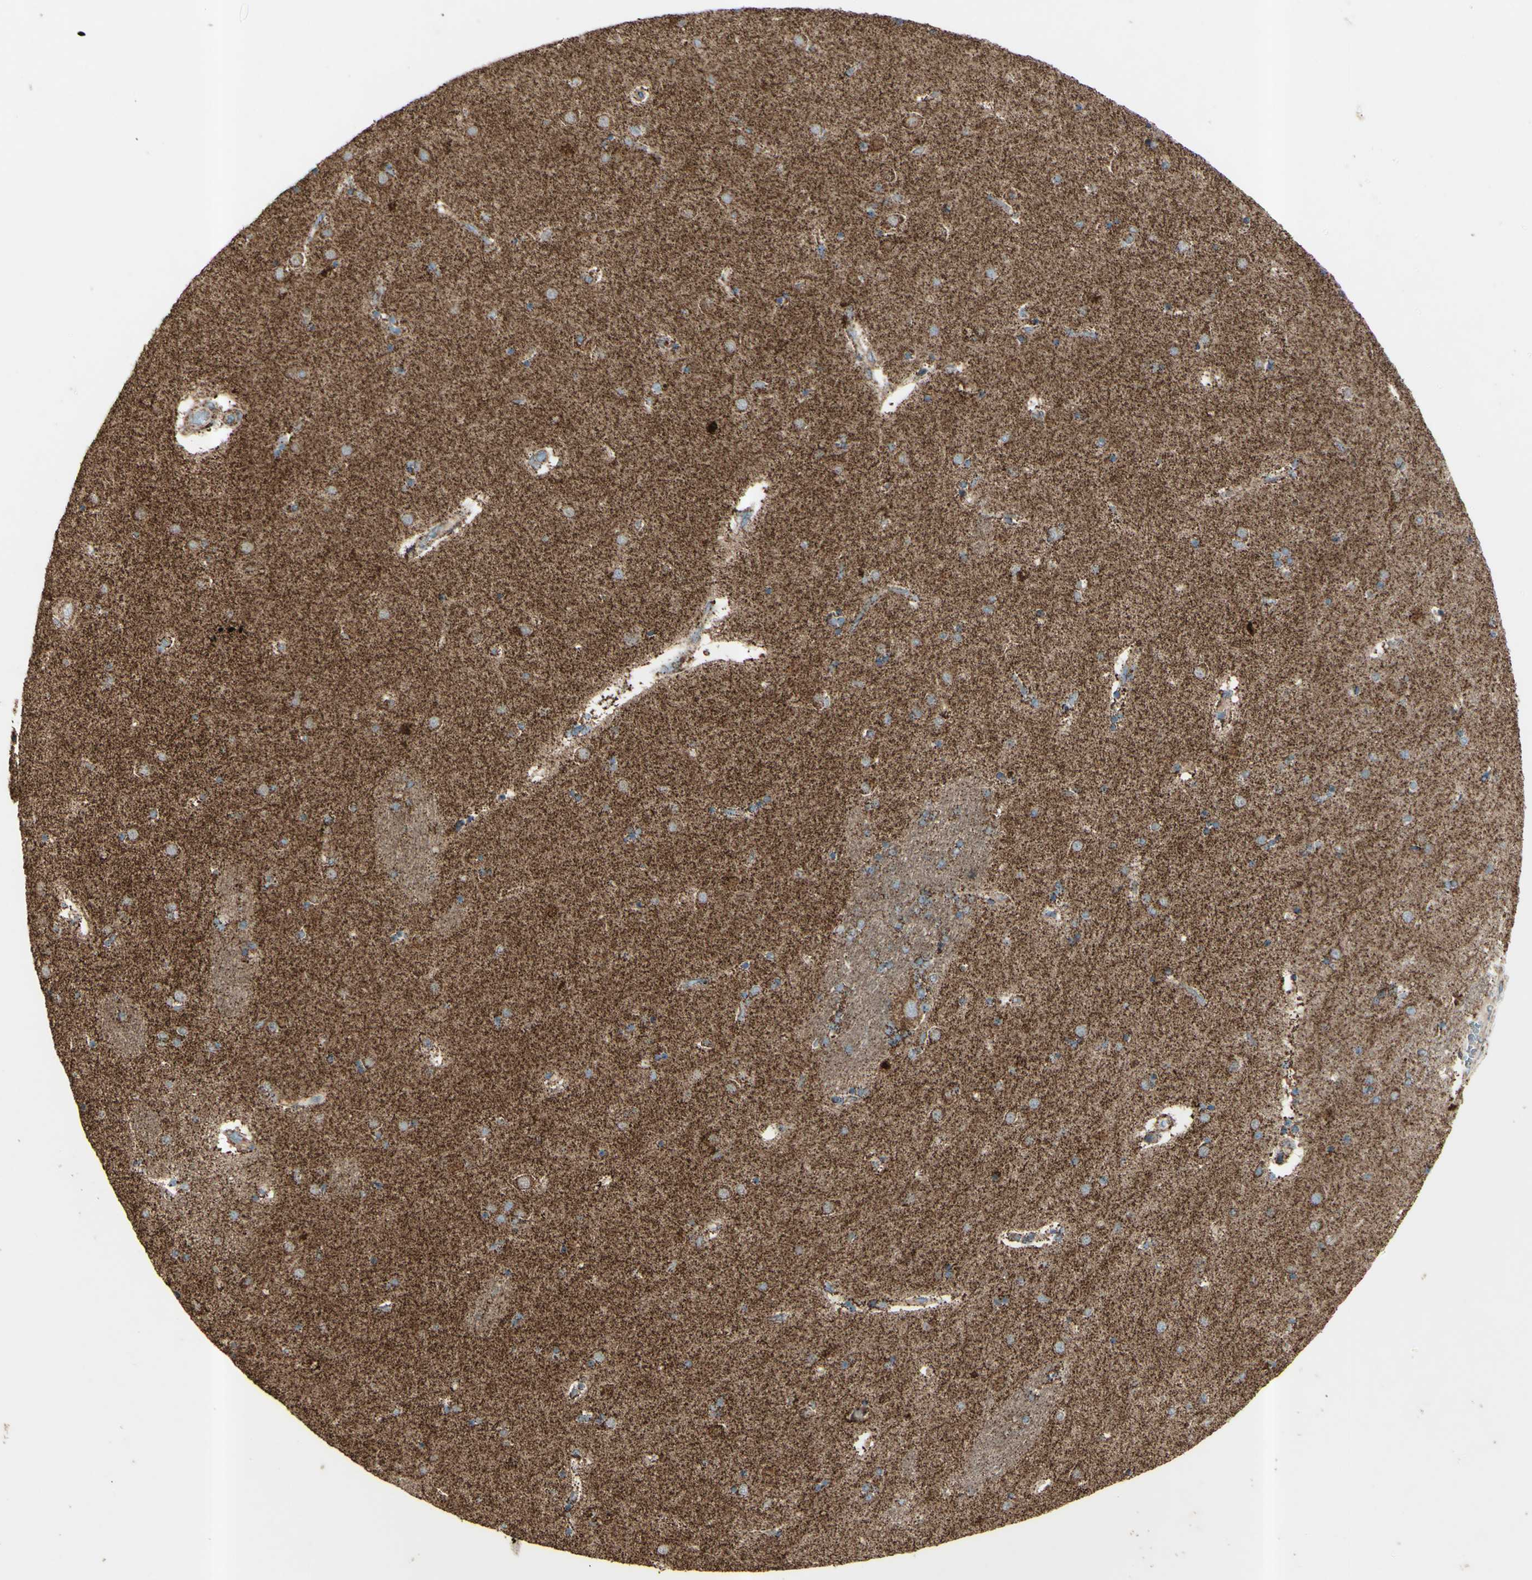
{"staining": {"intensity": "moderate", "quantity": ">75%", "location": "cytoplasmic/membranous"}, "tissue": "caudate", "cell_type": "Glial cells", "image_type": "normal", "snomed": [{"axis": "morphology", "description": "Normal tissue, NOS"}, {"axis": "topography", "description": "Lateral ventricle wall"}], "caption": "This photomicrograph reveals immunohistochemistry staining of normal human caudate, with medium moderate cytoplasmic/membranous staining in approximately >75% of glial cells.", "gene": "RHOT1", "patient": {"sex": "female", "age": 54}}